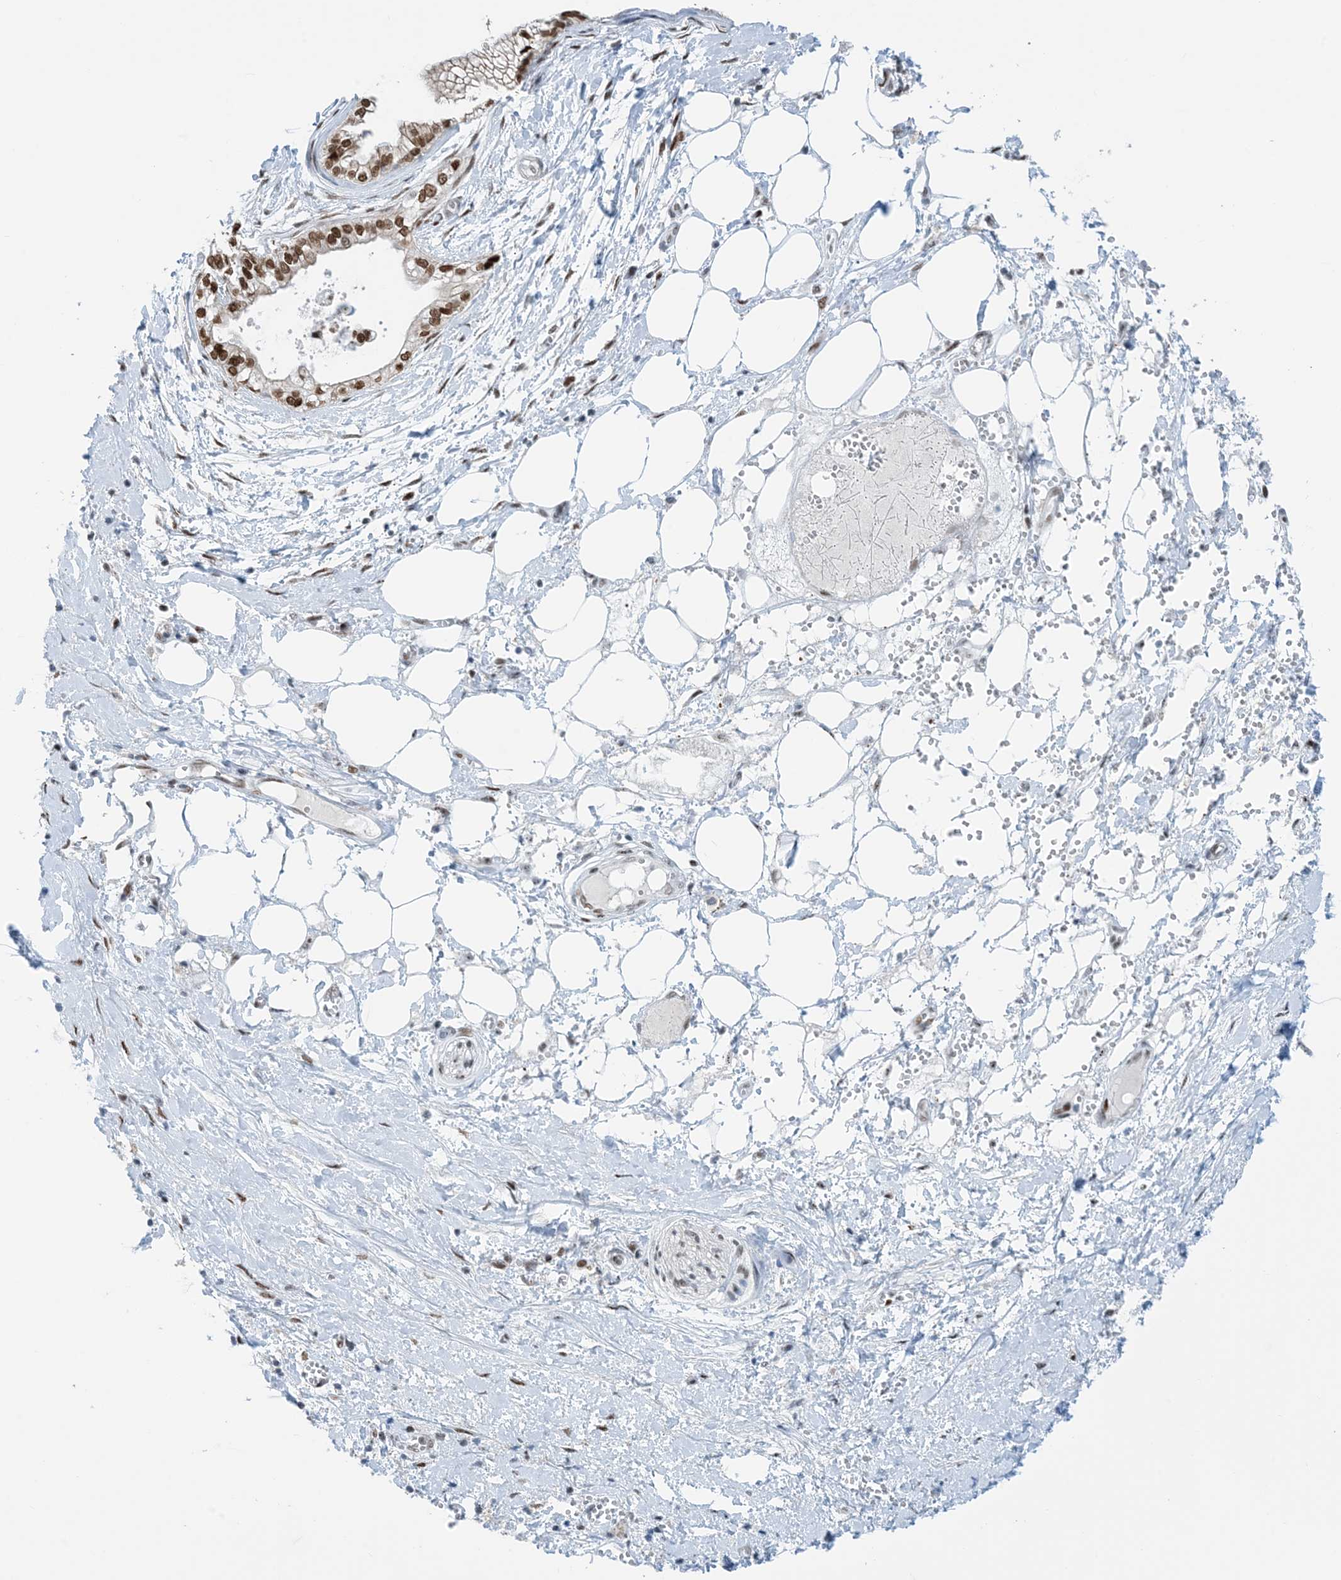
{"staining": {"intensity": "moderate", "quantity": ">75%", "location": "nuclear"}, "tissue": "pancreatic cancer", "cell_type": "Tumor cells", "image_type": "cancer", "snomed": [{"axis": "morphology", "description": "Adenocarcinoma, NOS"}, {"axis": "topography", "description": "Pancreas"}], "caption": "Tumor cells show moderate nuclear expression in approximately >75% of cells in adenocarcinoma (pancreatic).", "gene": "HEMK1", "patient": {"sex": "male", "age": 68}}